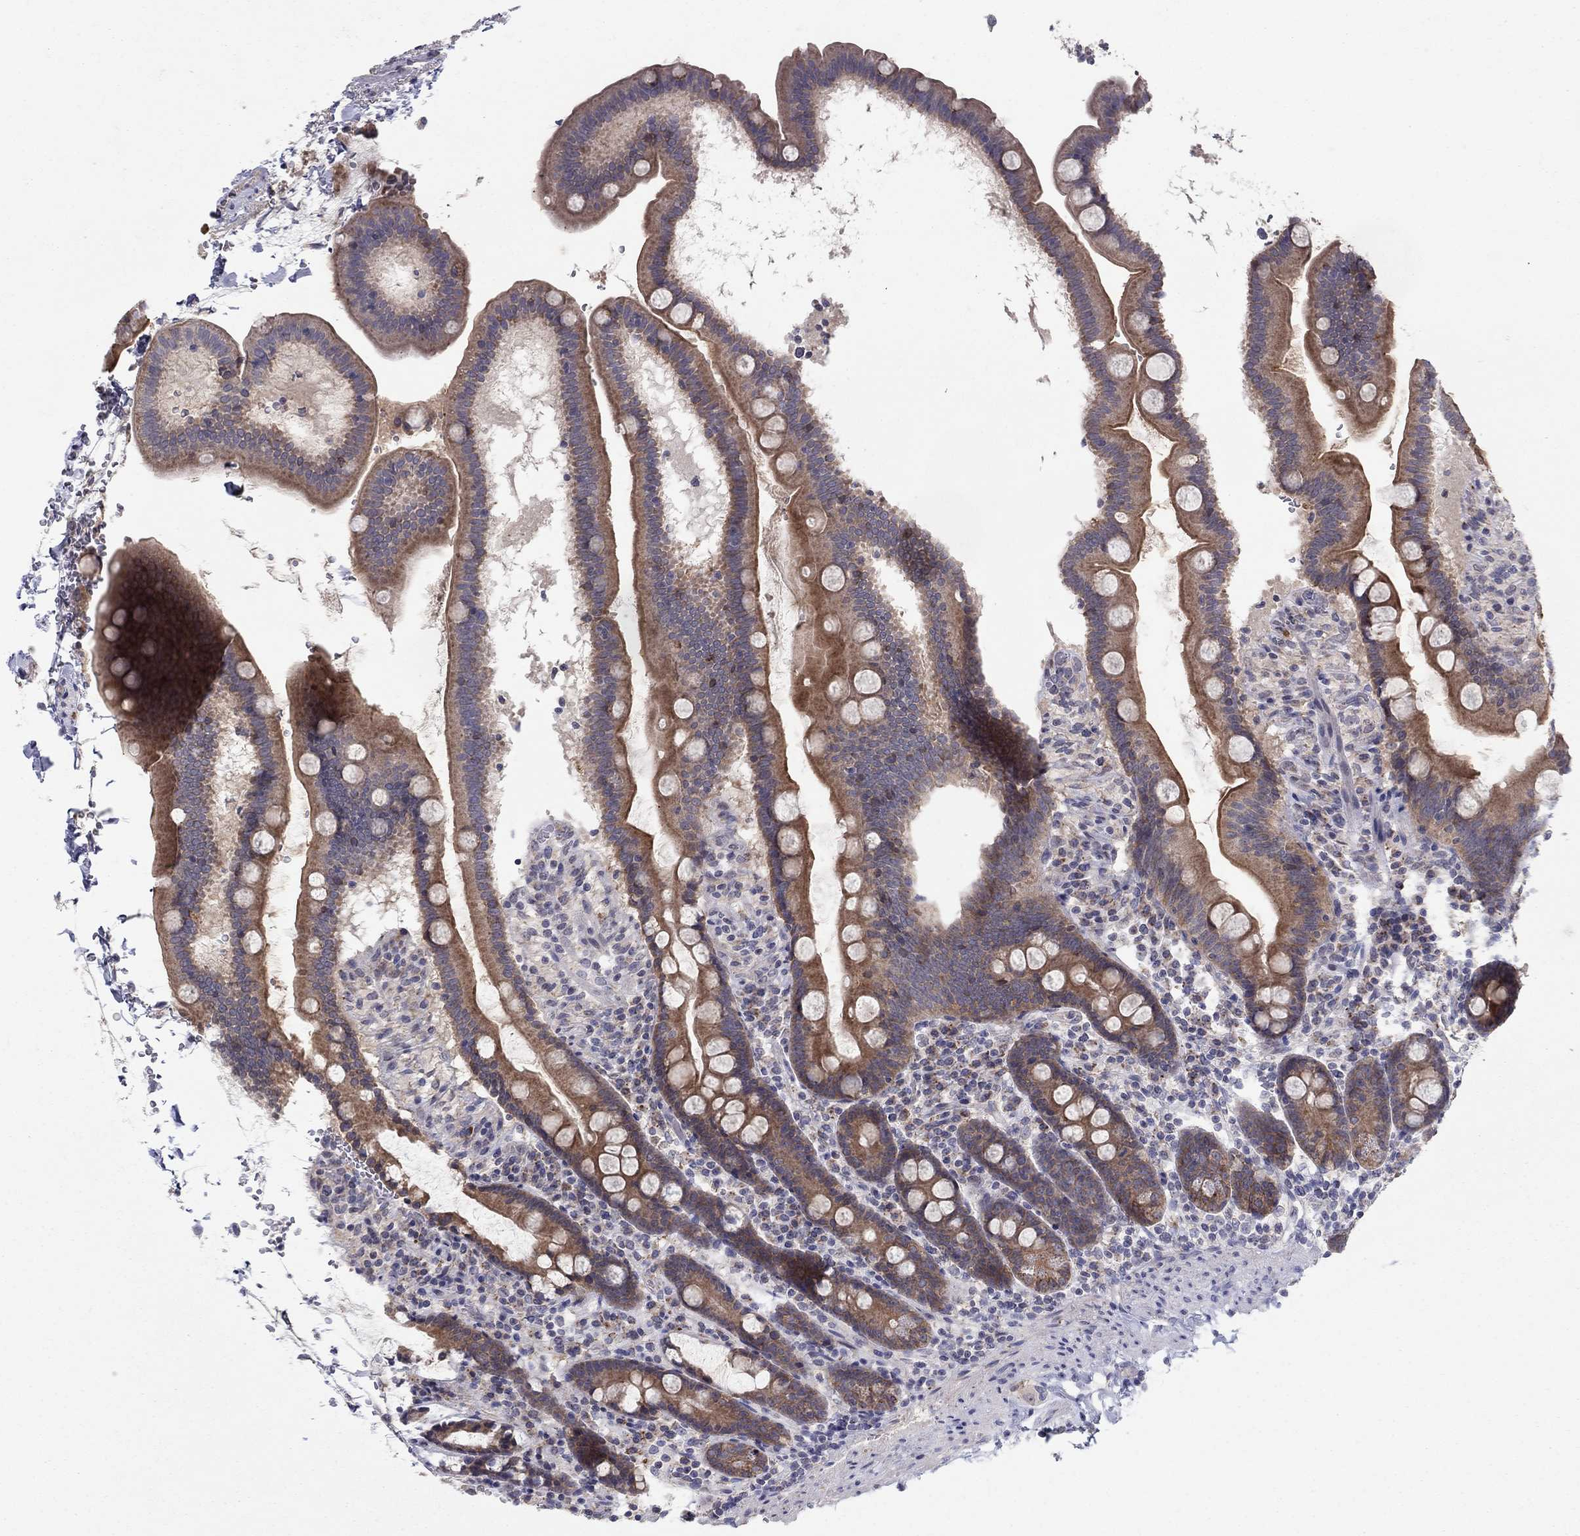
{"staining": {"intensity": "moderate", "quantity": ">75%", "location": "cytoplasmic/membranous"}, "tissue": "duodenum", "cell_type": "Glandular cells", "image_type": "normal", "snomed": [{"axis": "morphology", "description": "Normal tissue, NOS"}, {"axis": "topography", "description": "Duodenum"}], "caption": "A micrograph showing moderate cytoplasmic/membranous positivity in approximately >75% of glandular cells in benign duodenum, as visualized by brown immunohistochemical staining.", "gene": "CRACDL", "patient": {"sex": "male", "age": 59}}